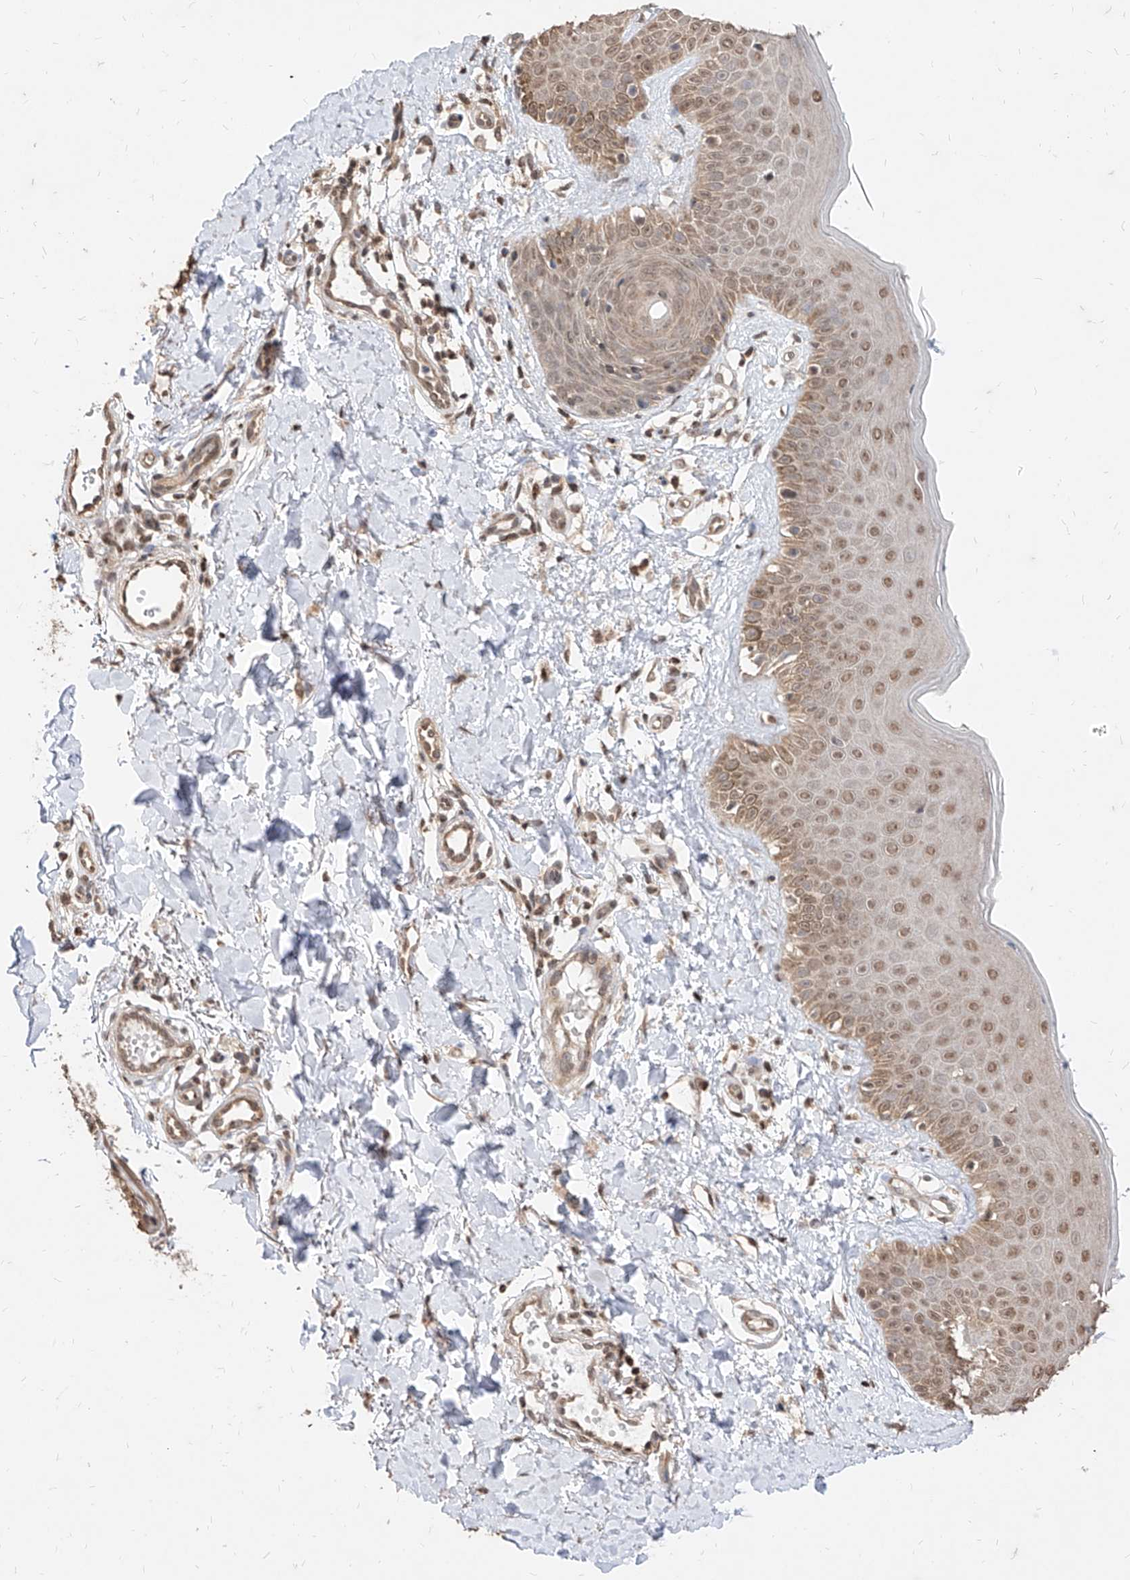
{"staining": {"intensity": "moderate", "quantity": "25%-75%", "location": "cytoplasmic/membranous"}, "tissue": "skin", "cell_type": "Fibroblasts", "image_type": "normal", "snomed": [{"axis": "morphology", "description": "Normal tissue, NOS"}, {"axis": "topography", "description": "Skin"}], "caption": "The histopathology image displays immunohistochemical staining of unremarkable skin. There is moderate cytoplasmic/membranous positivity is present in approximately 25%-75% of fibroblasts.", "gene": "C8orf82", "patient": {"sex": "male", "age": 52}}